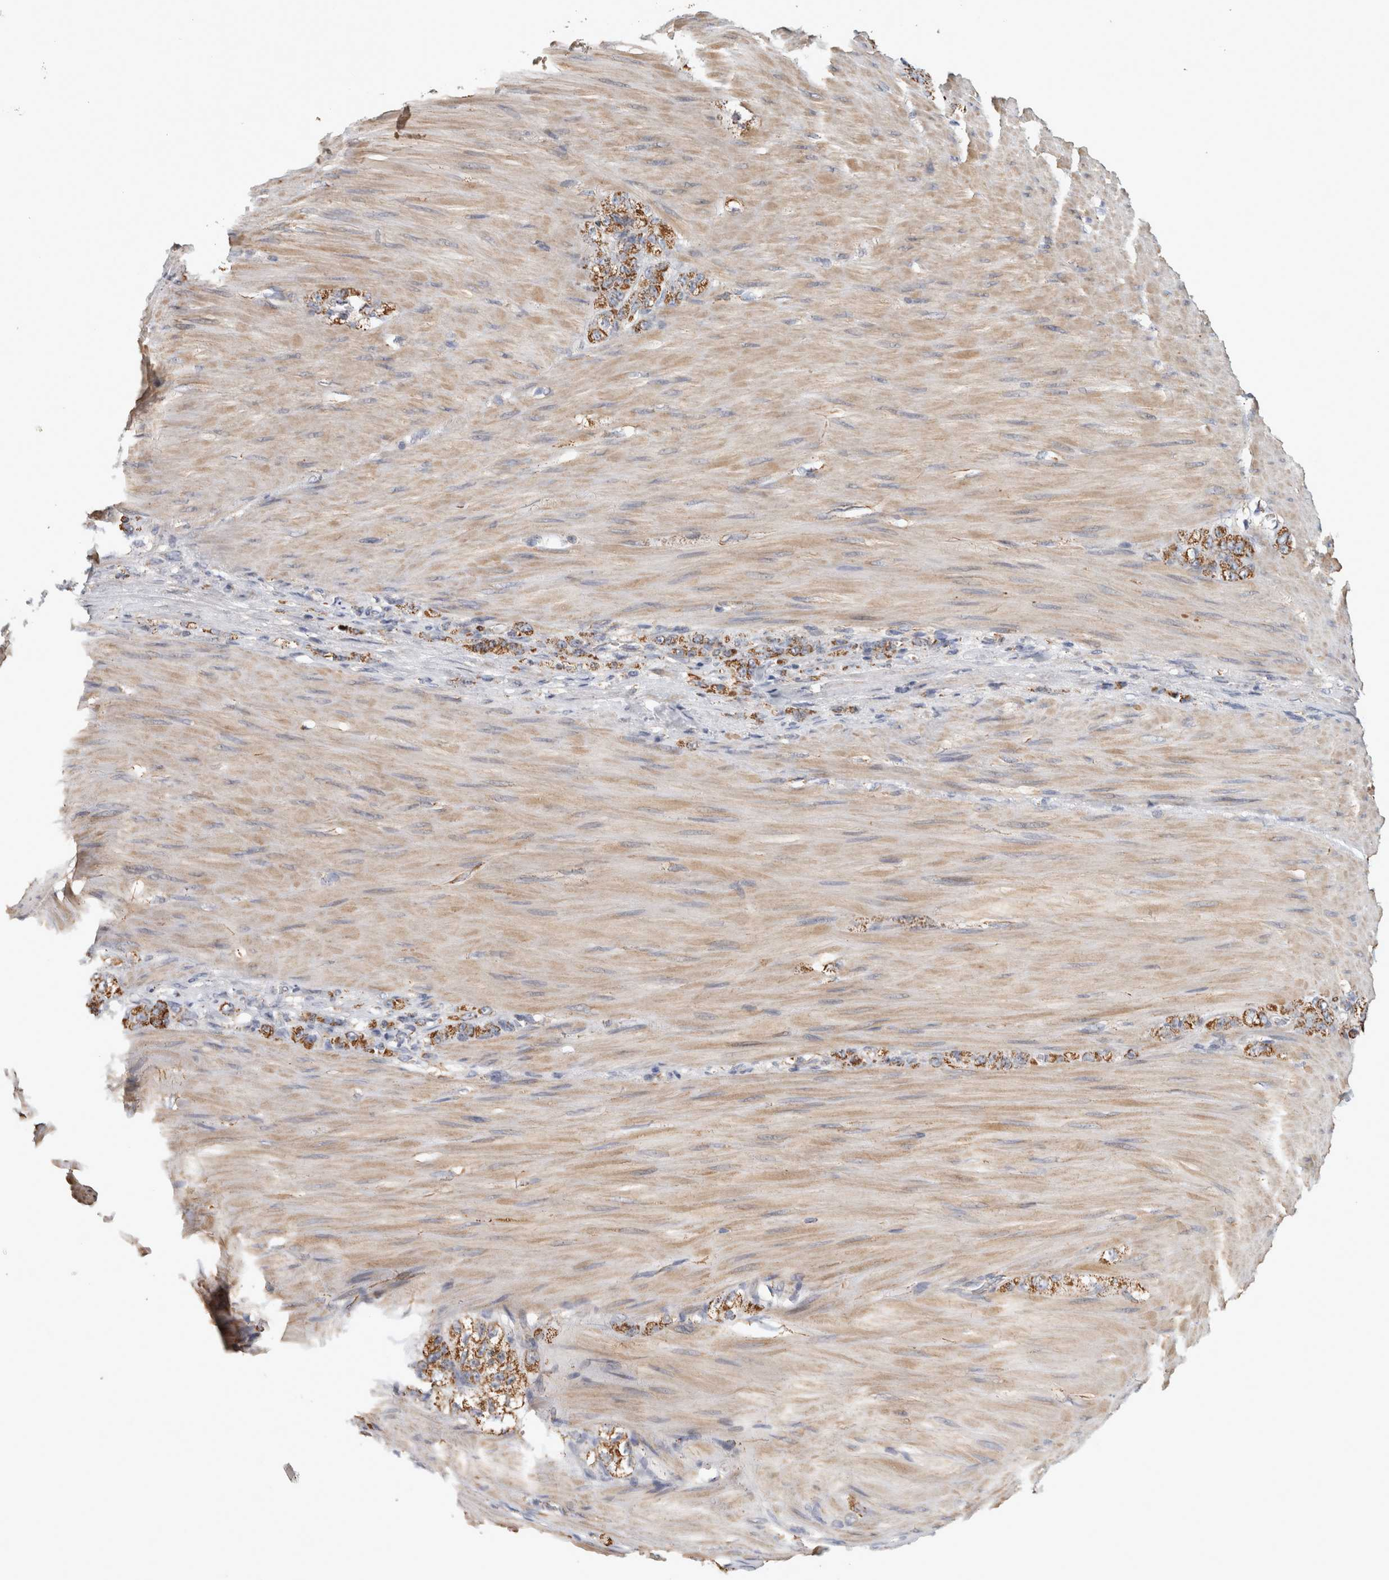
{"staining": {"intensity": "strong", "quantity": ">75%", "location": "cytoplasmic/membranous"}, "tissue": "stomach cancer", "cell_type": "Tumor cells", "image_type": "cancer", "snomed": [{"axis": "morphology", "description": "Normal tissue, NOS"}, {"axis": "morphology", "description": "Adenocarcinoma, NOS"}, {"axis": "topography", "description": "Stomach"}], "caption": "Stomach cancer (adenocarcinoma) tissue exhibits strong cytoplasmic/membranous staining in approximately >75% of tumor cells, visualized by immunohistochemistry. The staining was performed using DAB, with brown indicating positive protein expression. Nuclei are stained blue with hematoxylin.", "gene": "ST8SIA1", "patient": {"sex": "male", "age": 82}}